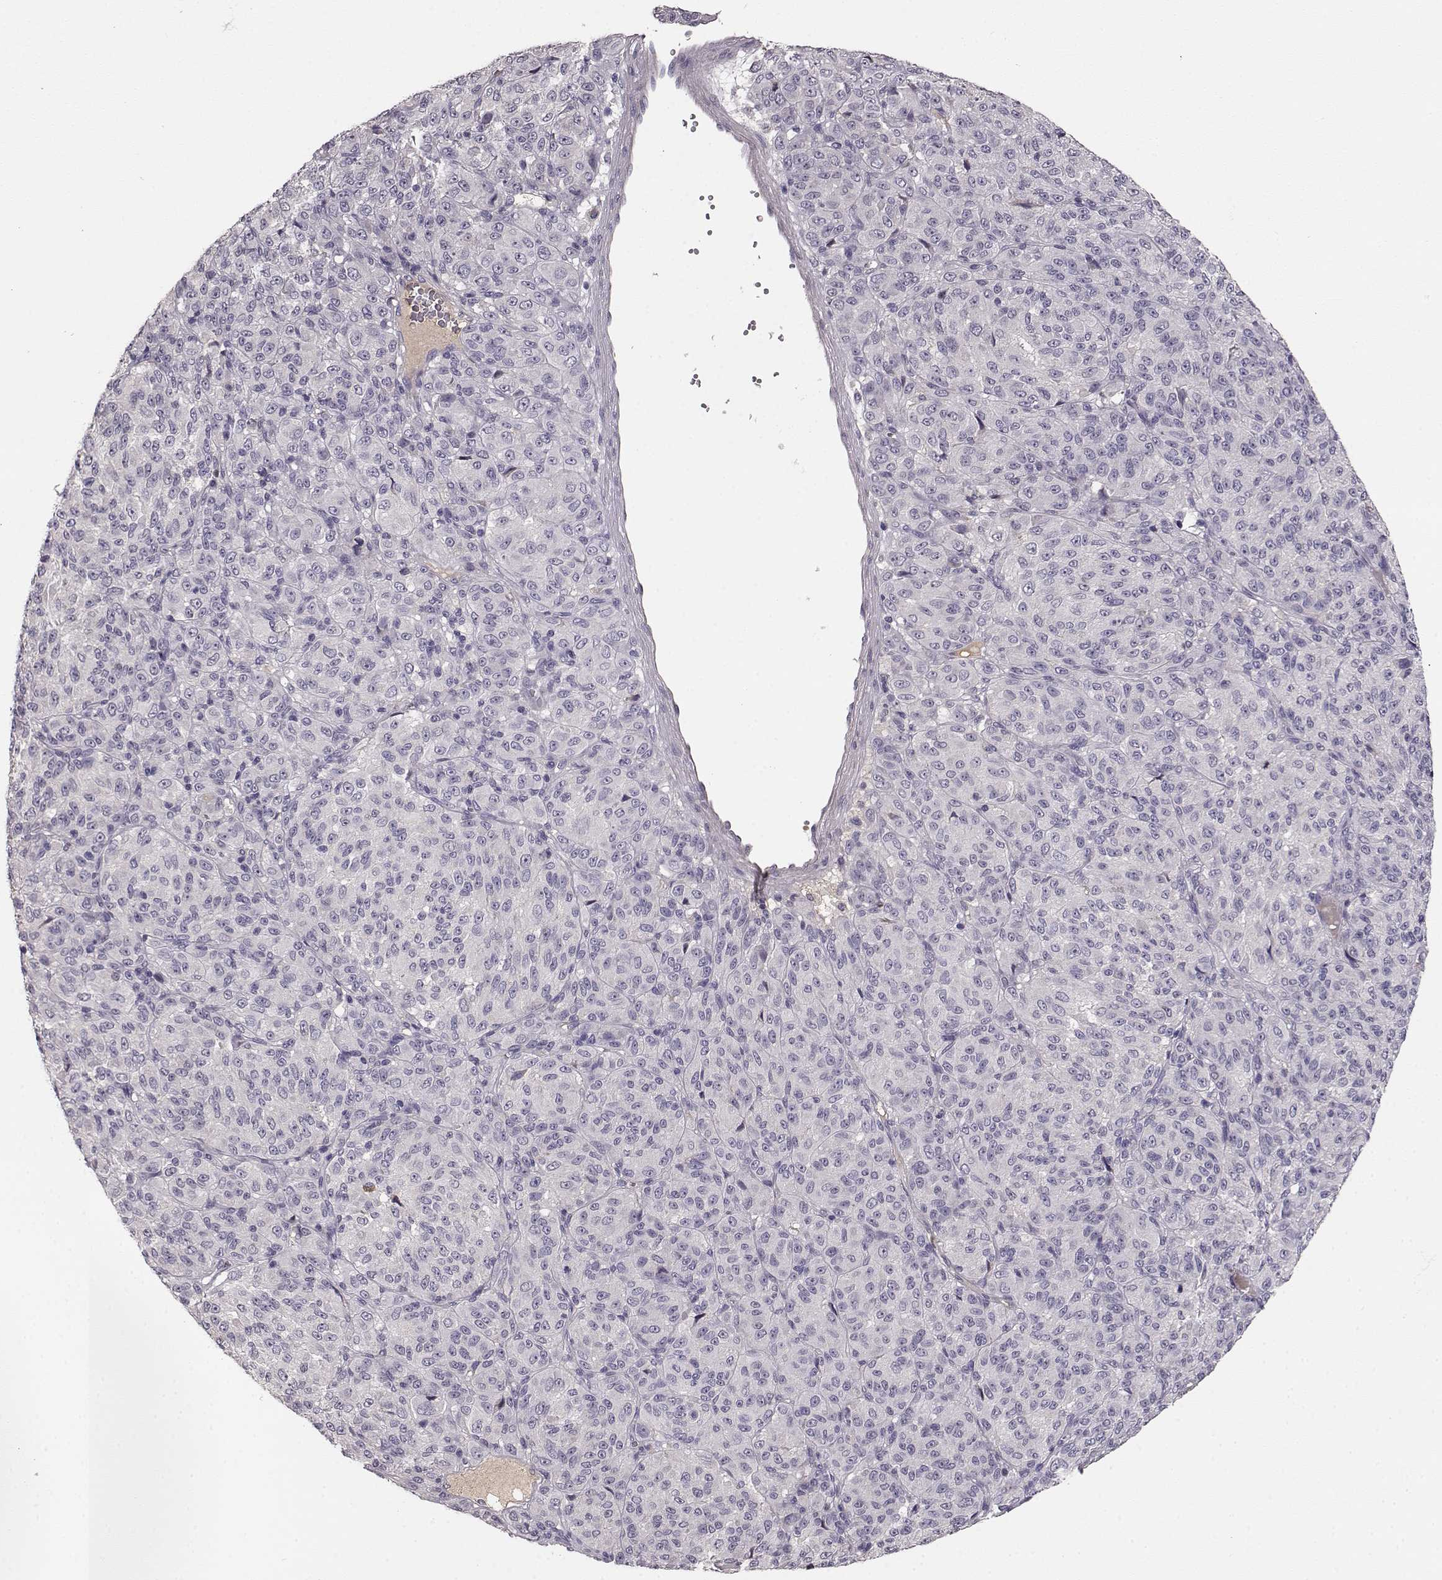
{"staining": {"intensity": "negative", "quantity": "none", "location": "none"}, "tissue": "melanoma", "cell_type": "Tumor cells", "image_type": "cancer", "snomed": [{"axis": "morphology", "description": "Malignant melanoma, Metastatic site"}, {"axis": "topography", "description": "Brain"}], "caption": "IHC image of neoplastic tissue: malignant melanoma (metastatic site) stained with DAB (3,3'-diaminobenzidine) demonstrates no significant protein expression in tumor cells. (Brightfield microscopy of DAB immunohistochemistry at high magnification).", "gene": "YJEFN3", "patient": {"sex": "female", "age": 56}}